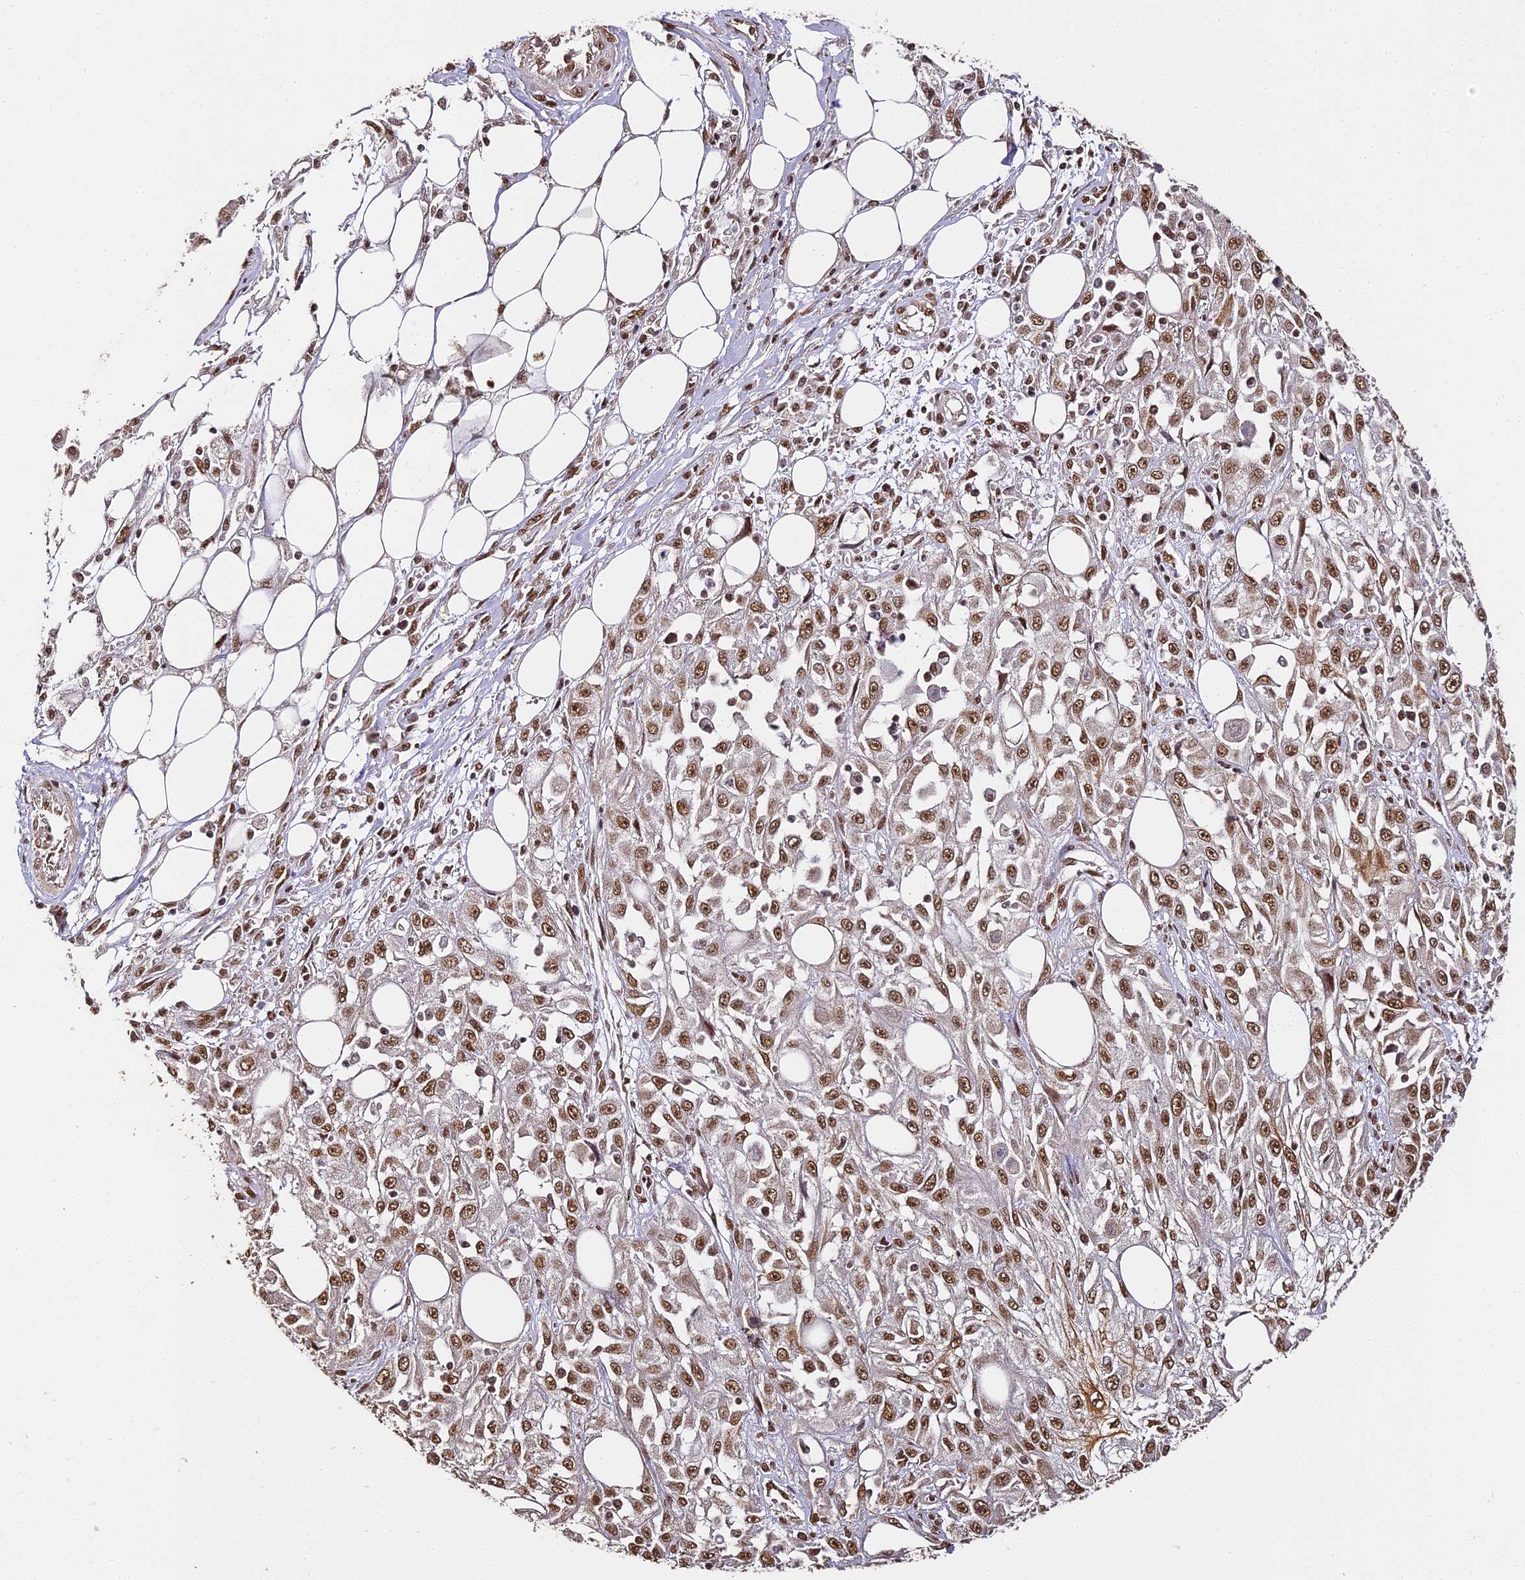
{"staining": {"intensity": "strong", "quantity": ">75%", "location": "nuclear"}, "tissue": "skin cancer", "cell_type": "Tumor cells", "image_type": "cancer", "snomed": [{"axis": "morphology", "description": "Squamous cell carcinoma, NOS"}, {"axis": "morphology", "description": "Squamous cell carcinoma, metastatic, NOS"}, {"axis": "topography", "description": "Skin"}, {"axis": "topography", "description": "Lymph node"}], "caption": "Immunohistochemical staining of metastatic squamous cell carcinoma (skin) reveals high levels of strong nuclear protein expression in approximately >75% of tumor cells.", "gene": "HNRNPA1", "patient": {"sex": "male", "age": 75}}